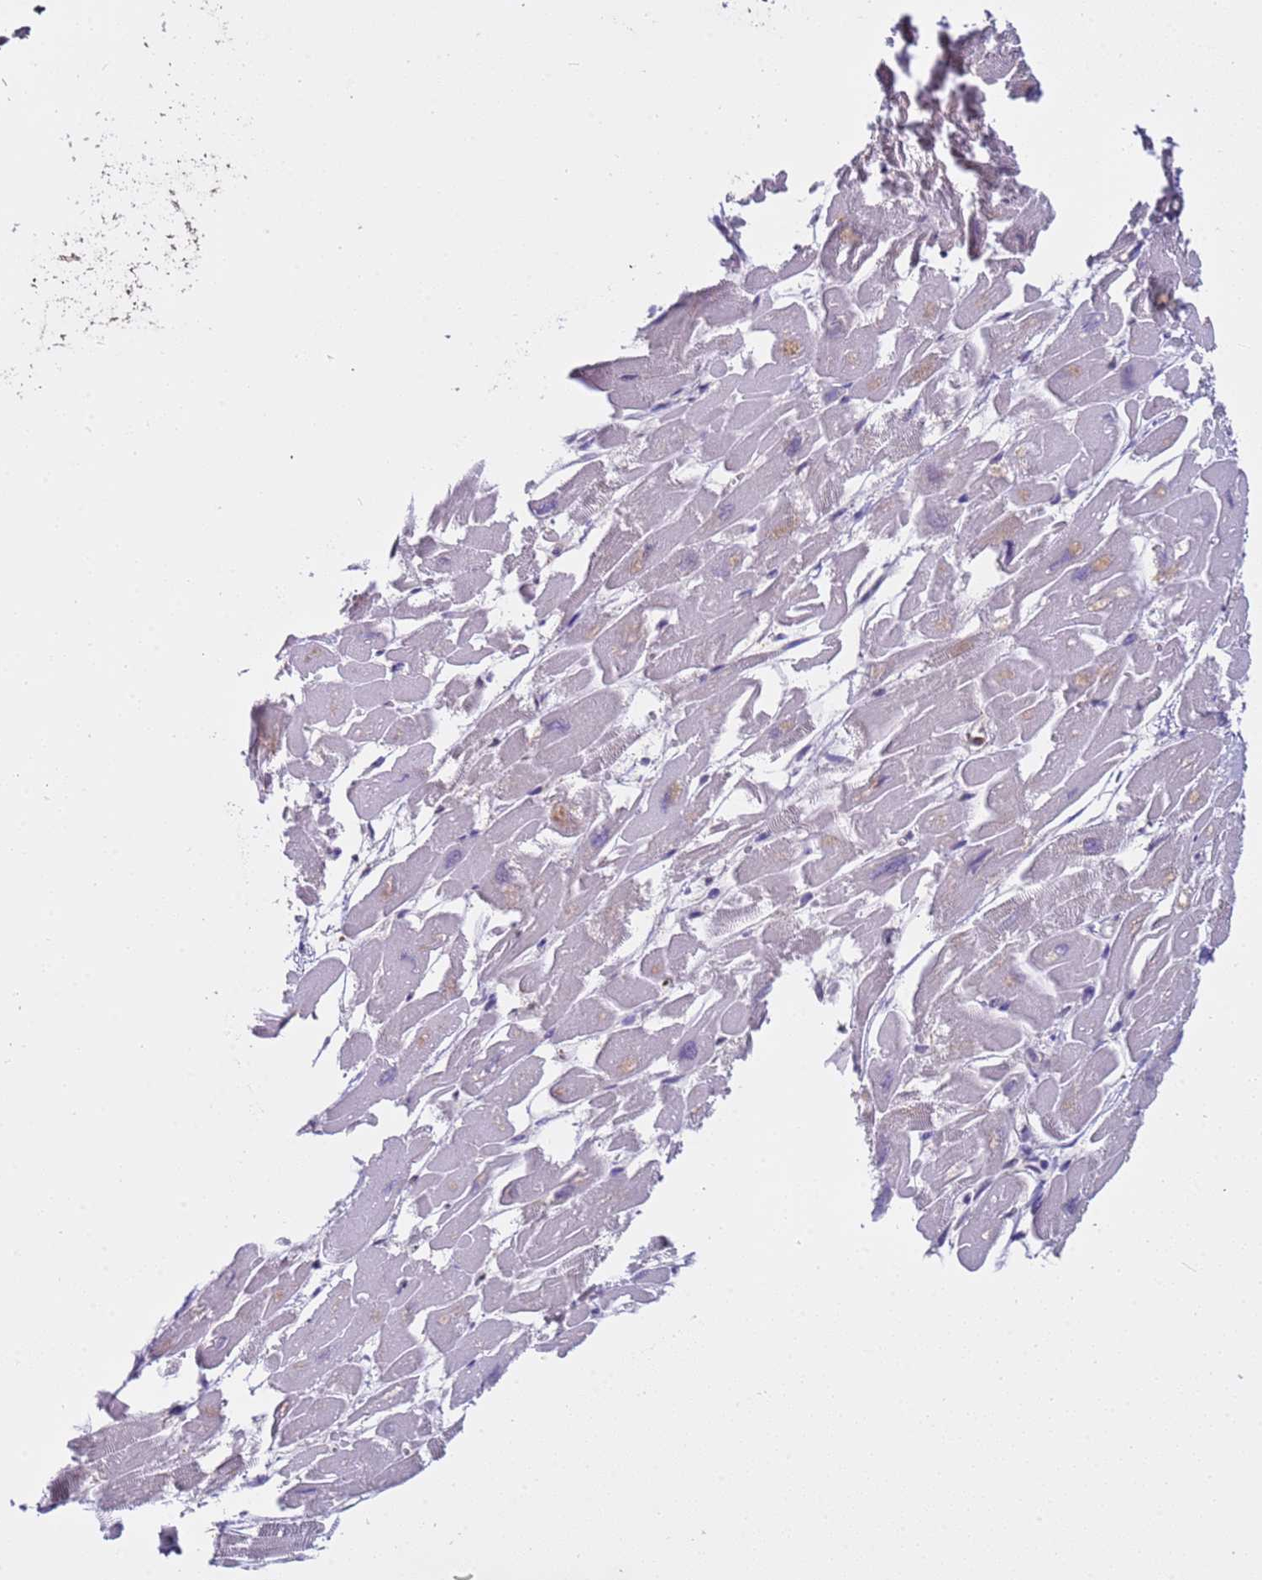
{"staining": {"intensity": "weak", "quantity": "<25%", "location": "cytoplasmic/membranous"}, "tissue": "heart muscle", "cell_type": "Cardiomyocytes", "image_type": "normal", "snomed": [{"axis": "morphology", "description": "Normal tissue, NOS"}, {"axis": "topography", "description": "Heart"}], "caption": "The image reveals no staining of cardiomyocytes in unremarkable heart muscle.", "gene": "ZNF248", "patient": {"sex": "male", "age": 54}}